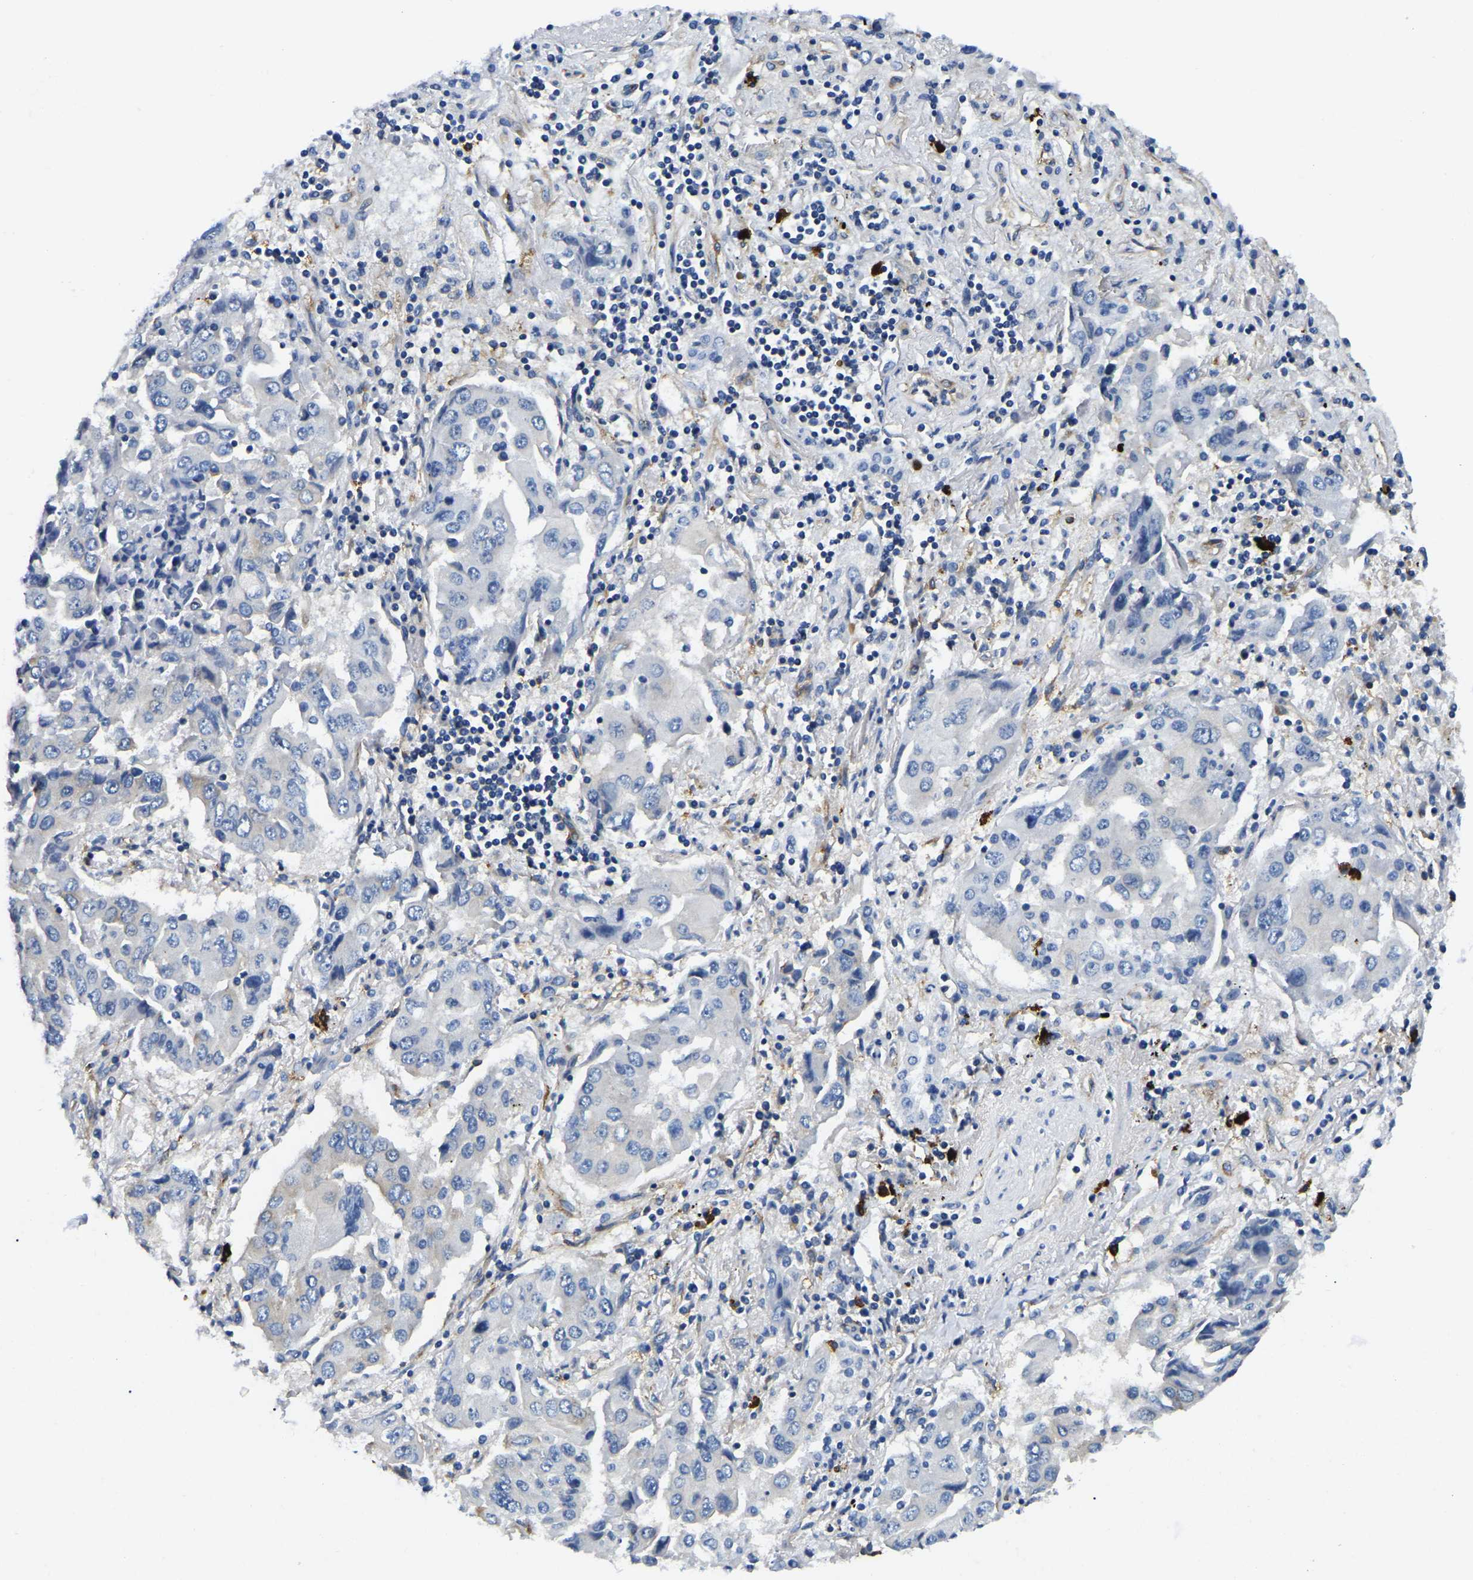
{"staining": {"intensity": "negative", "quantity": "none", "location": "none"}, "tissue": "lung cancer", "cell_type": "Tumor cells", "image_type": "cancer", "snomed": [{"axis": "morphology", "description": "Adenocarcinoma, NOS"}, {"axis": "topography", "description": "Lung"}], "caption": "DAB (3,3'-diaminobenzidine) immunohistochemical staining of adenocarcinoma (lung) displays no significant staining in tumor cells. (Brightfield microscopy of DAB (3,3'-diaminobenzidine) immunohistochemistry at high magnification).", "gene": "DUSP8", "patient": {"sex": "female", "age": 65}}